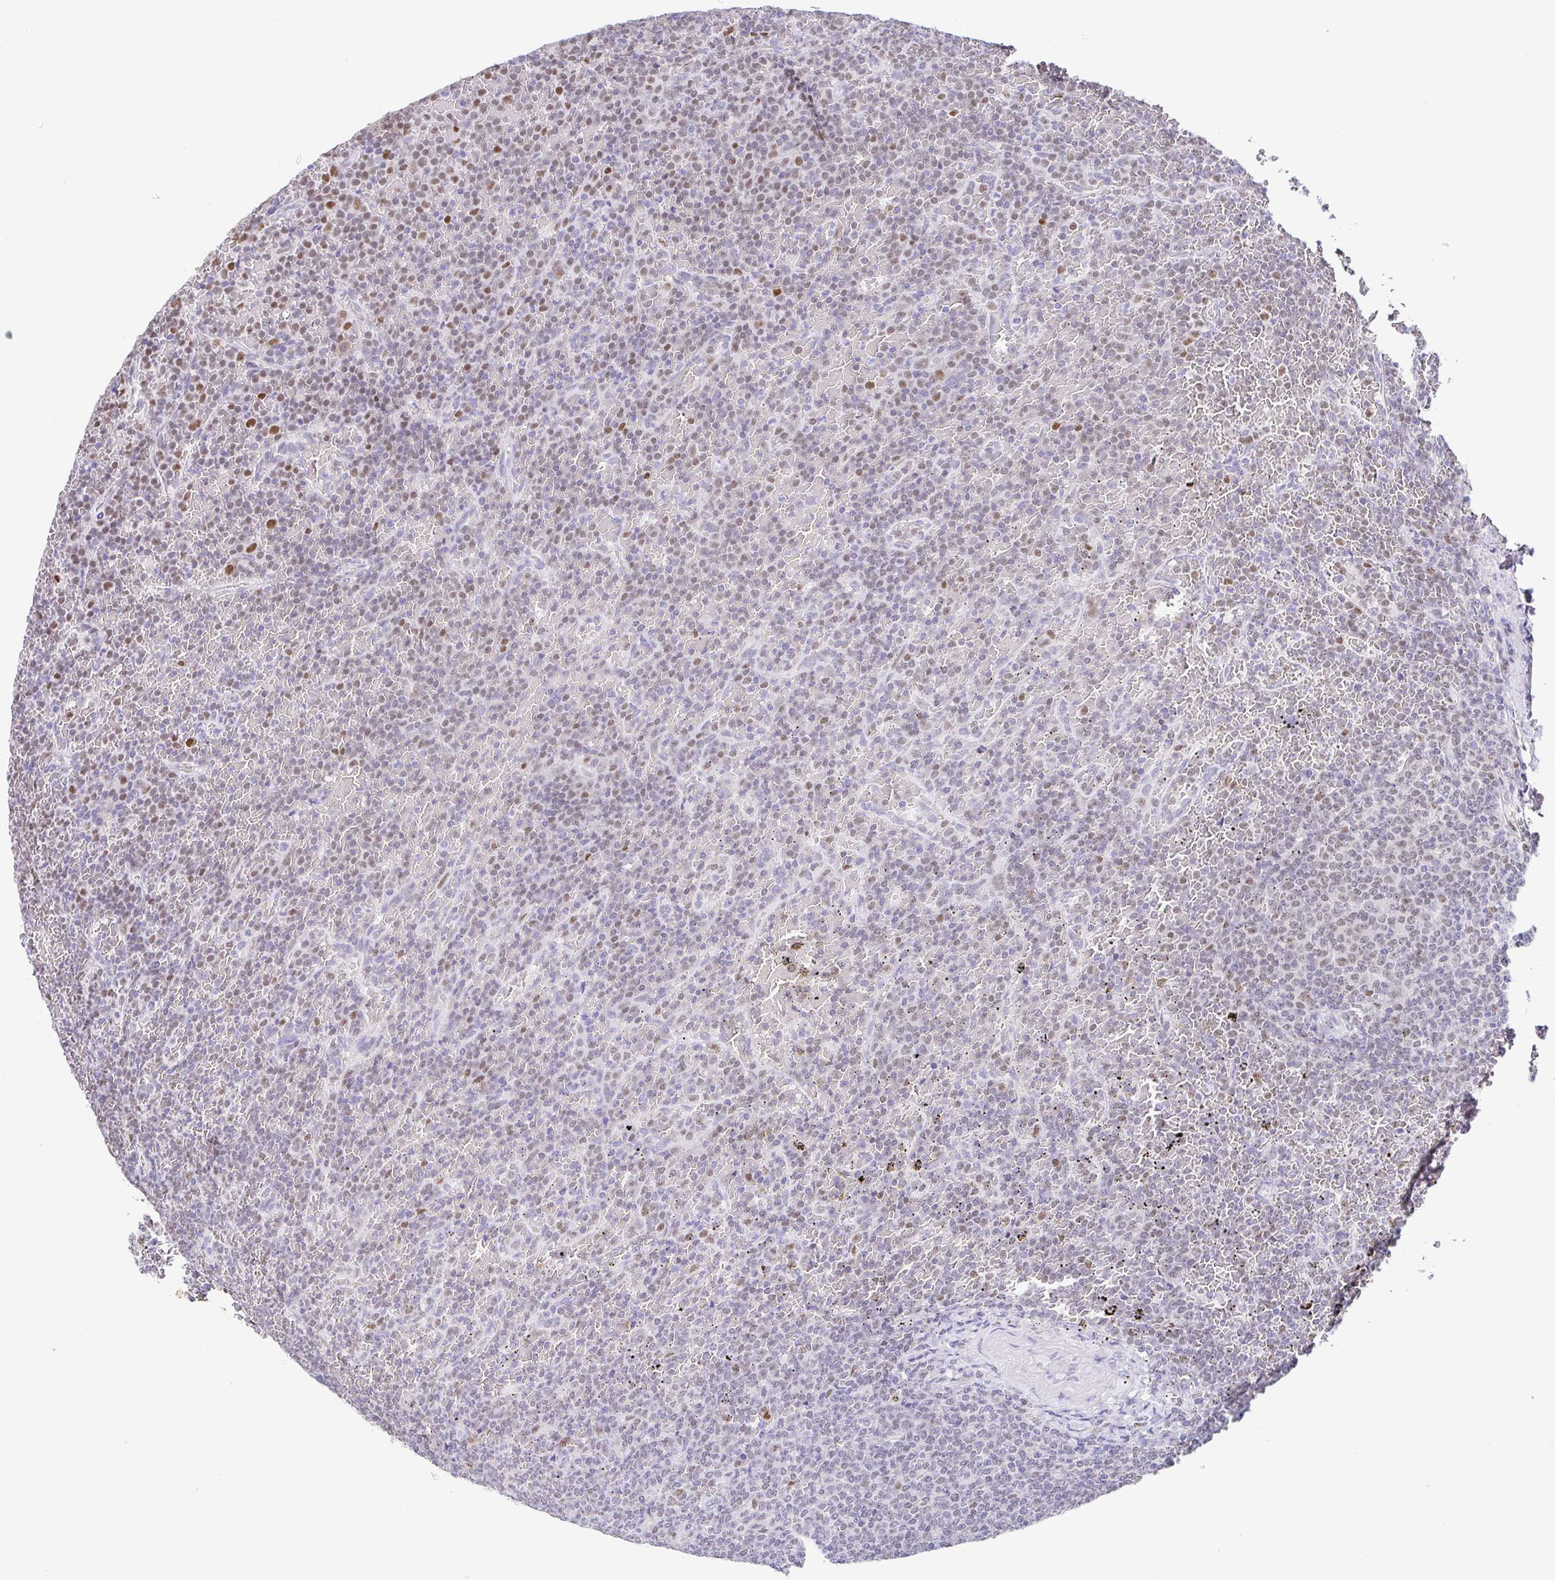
{"staining": {"intensity": "moderate", "quantity": "<25%", "location": "nuclear"}, "tissue": "lymphoma", "cell_type": "Tumor cells", "image_type": "cancer", "snomed": [{"axis": "morphology", "description": "Malignant lymphoma, non-Hodgkin's type, Low grade"}, {"axis": "topography", "description": "Spleen"}], "caption": "DAB immunohistochemical staining of low-grade malignant lymphoma, non-Hodgkin's type reveals moderate nuclear protein staining in approximately <25% of tumor cells.", "gene": "TCF3", "patient": {"sex": "female", "age": 77}}